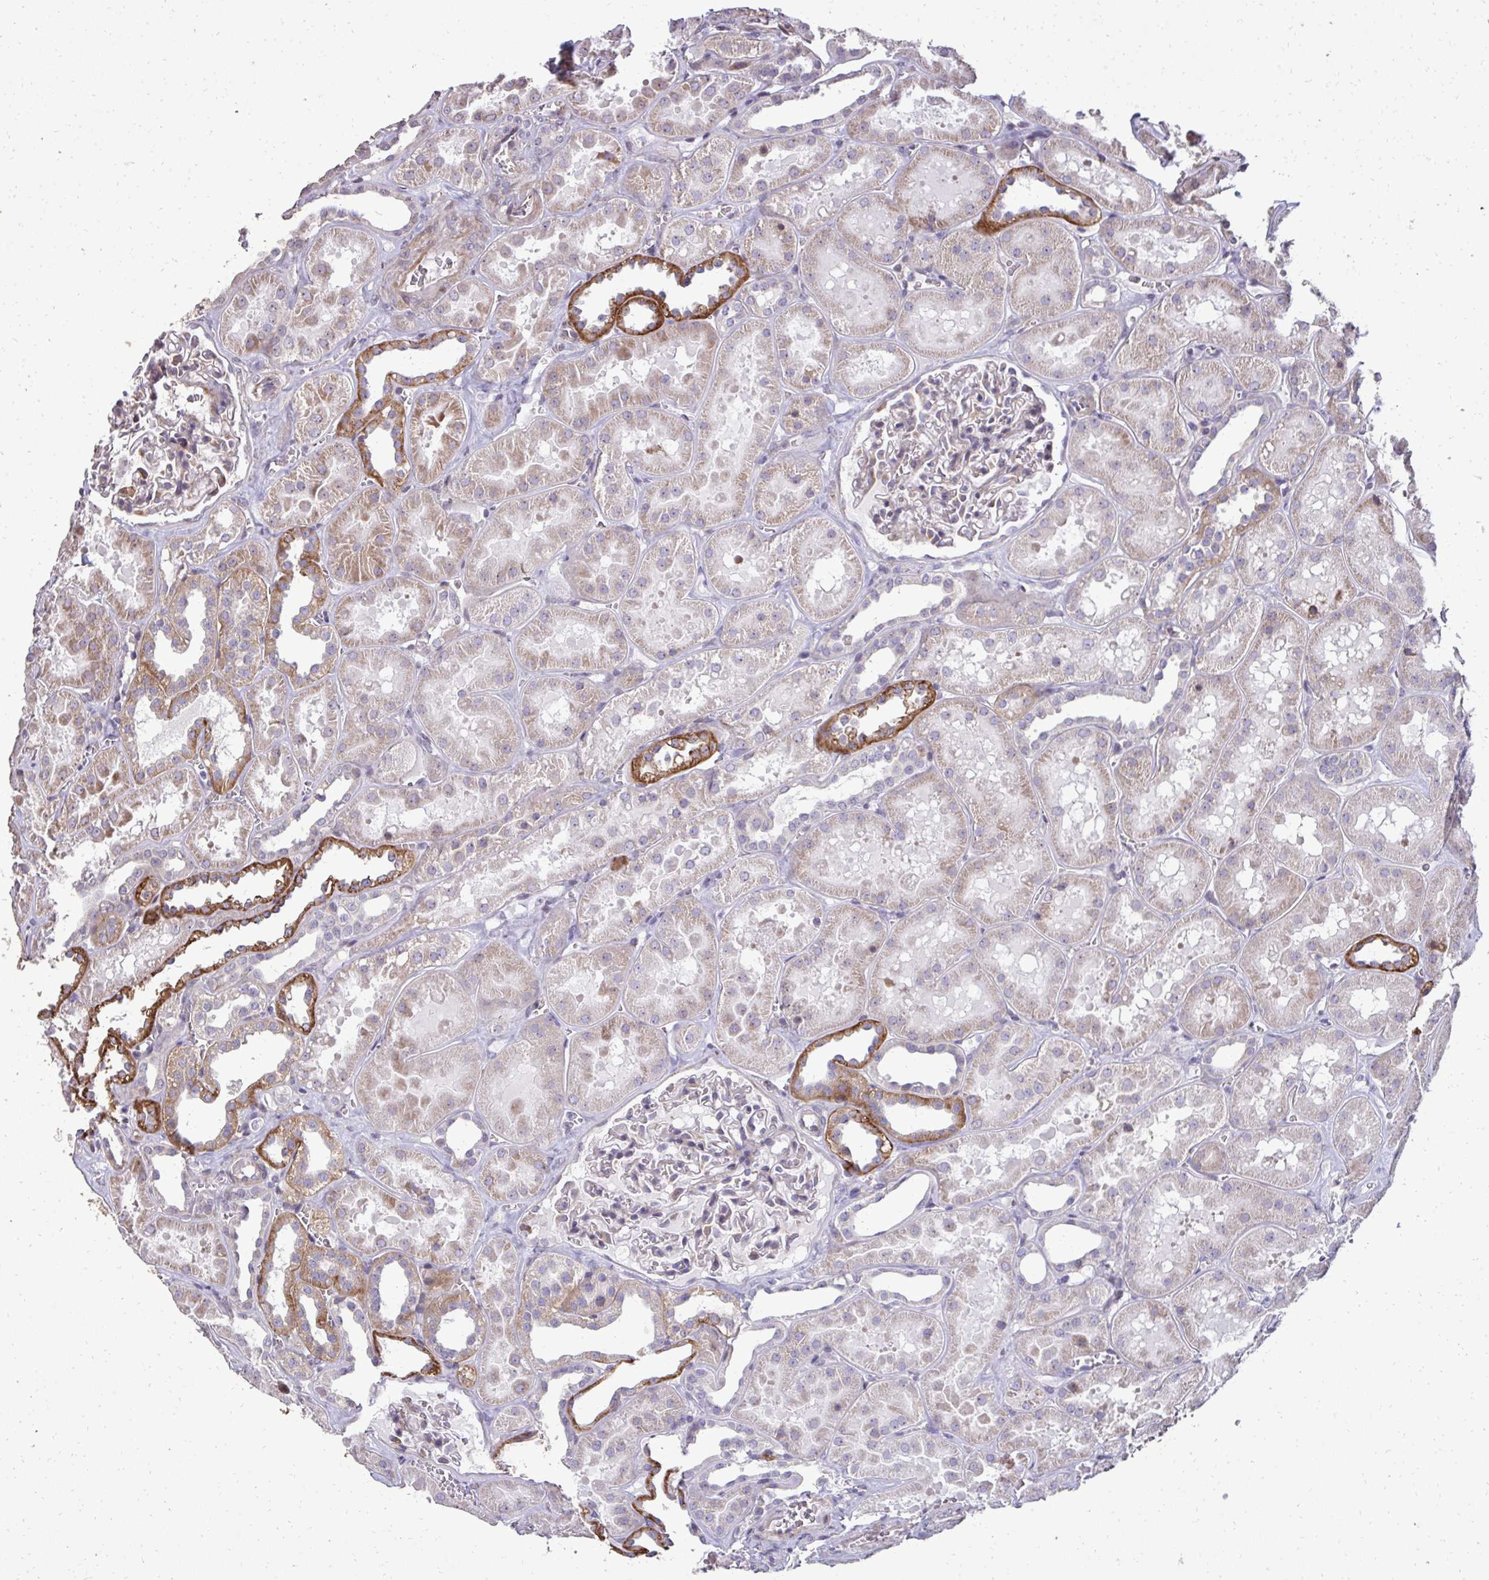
{"staining": {"intensity": "negative", "quantity": "none", "location": "none"}, "tissue": "kidney", "cell_type": "Cells in glomeruli", "image_type": "normal", "snomed": [{"axis": "morphology", "description": "Normal tissue, NOS"}, {"axis": "topography", "description": "Kidney"}], "caption": "DAB (3,3'-diaminobenzidine) immunohistochemical staining of unremarkable human kidney shows no significant expression in cells in glomeruli. (DAB immunohistochemistry visualized using brightfield microscopy, high magnification).", "gene": "FIBCD1", "patient": {"sex": "female", "age": 41}}